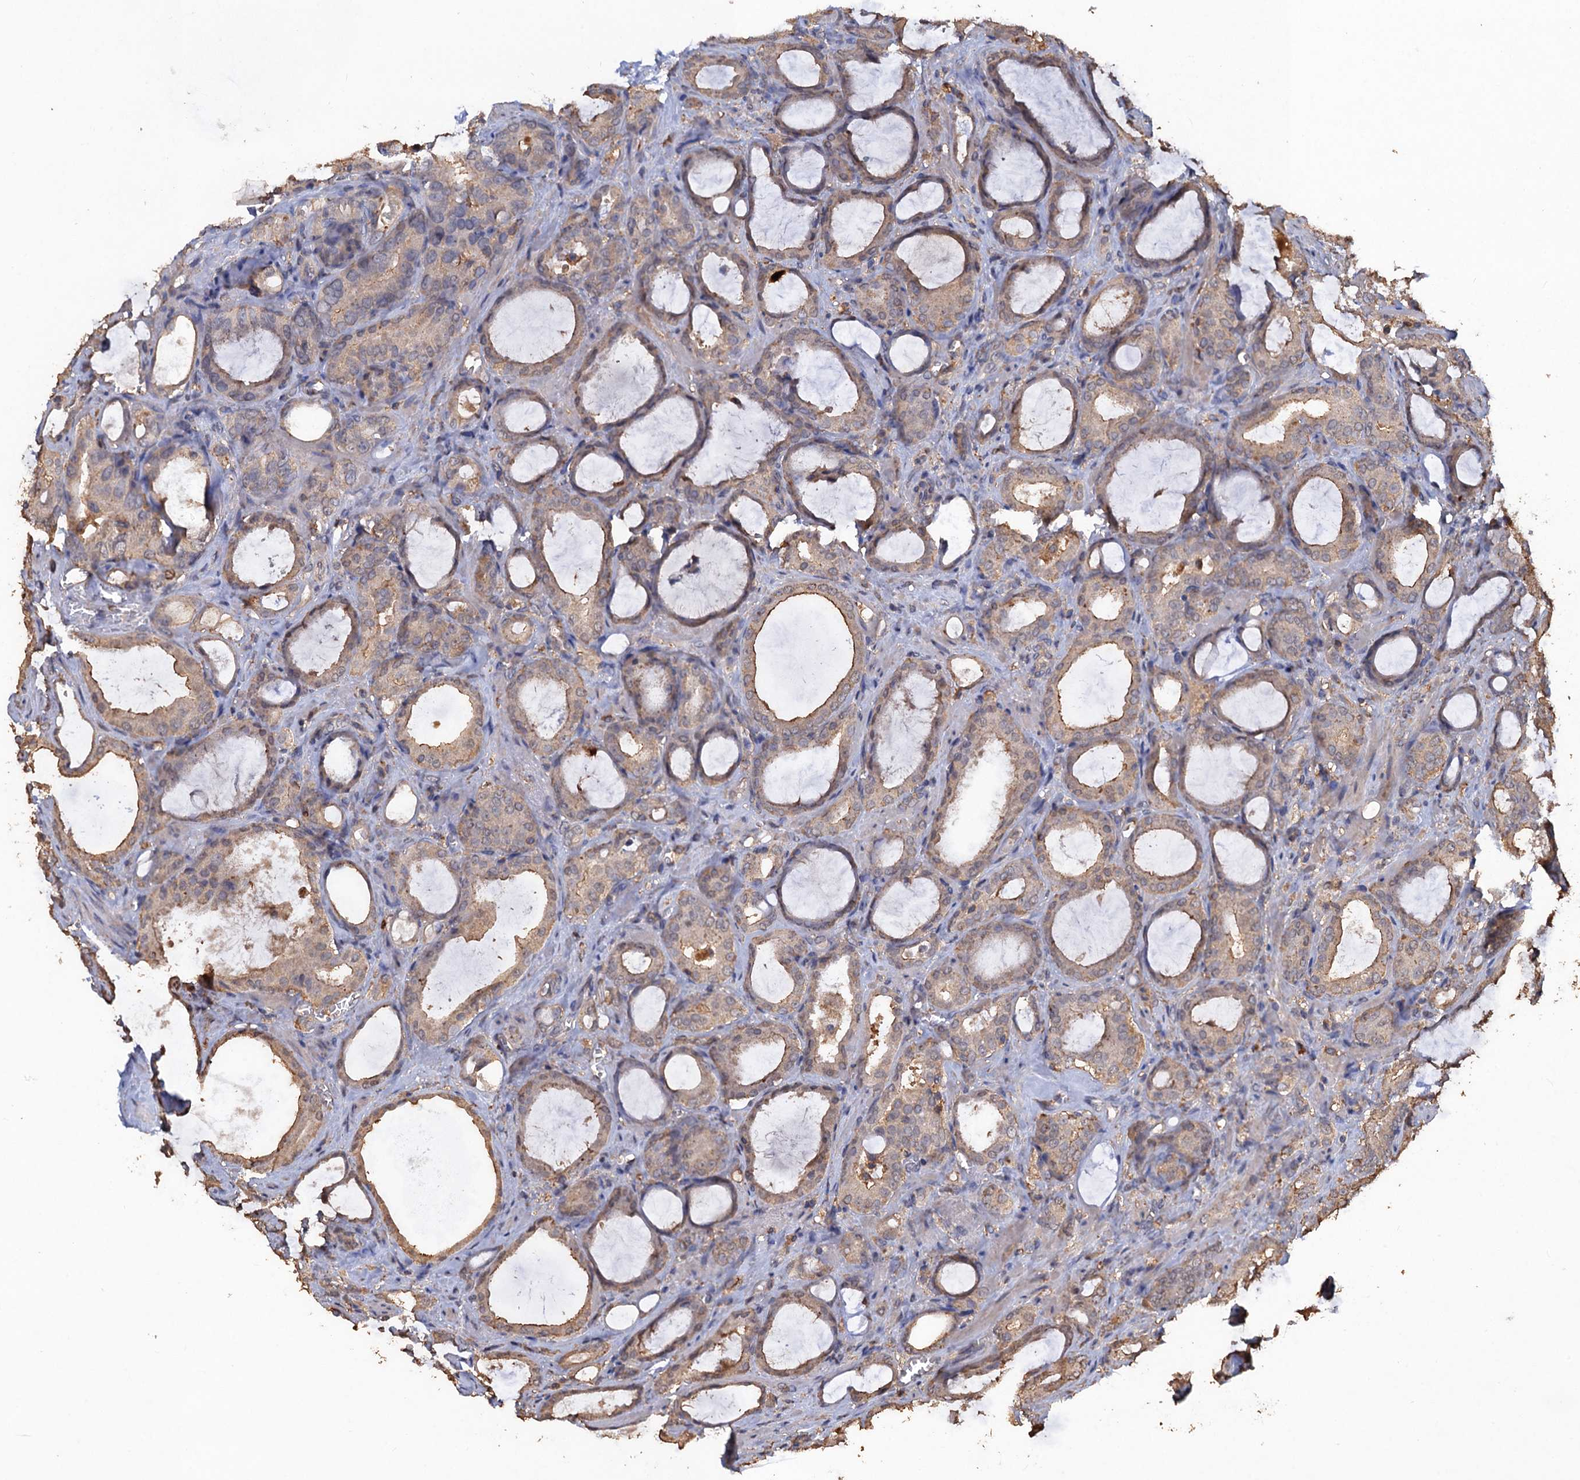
{"staining": {"intensity": "weak", "quantity": ">75%", "location": "cytoplasmic/membranous"}, "tissue": "prostate cancer", "cell_type": "Tumor cells", "image_type": "cancer", "snomed": [{"axis": "morphology", "description": "Adenocarcinoma, High grade"}, {"axis": "topography", "description": "Prostate"}], "caption": "A brown stain shows weak cytoplasmic/membranous expression of a protein in human prostate high-grade adenocarcinoma tumor cells.", "gene": "SCUBE3", "patient": {"sex": "male", "age": 72}}